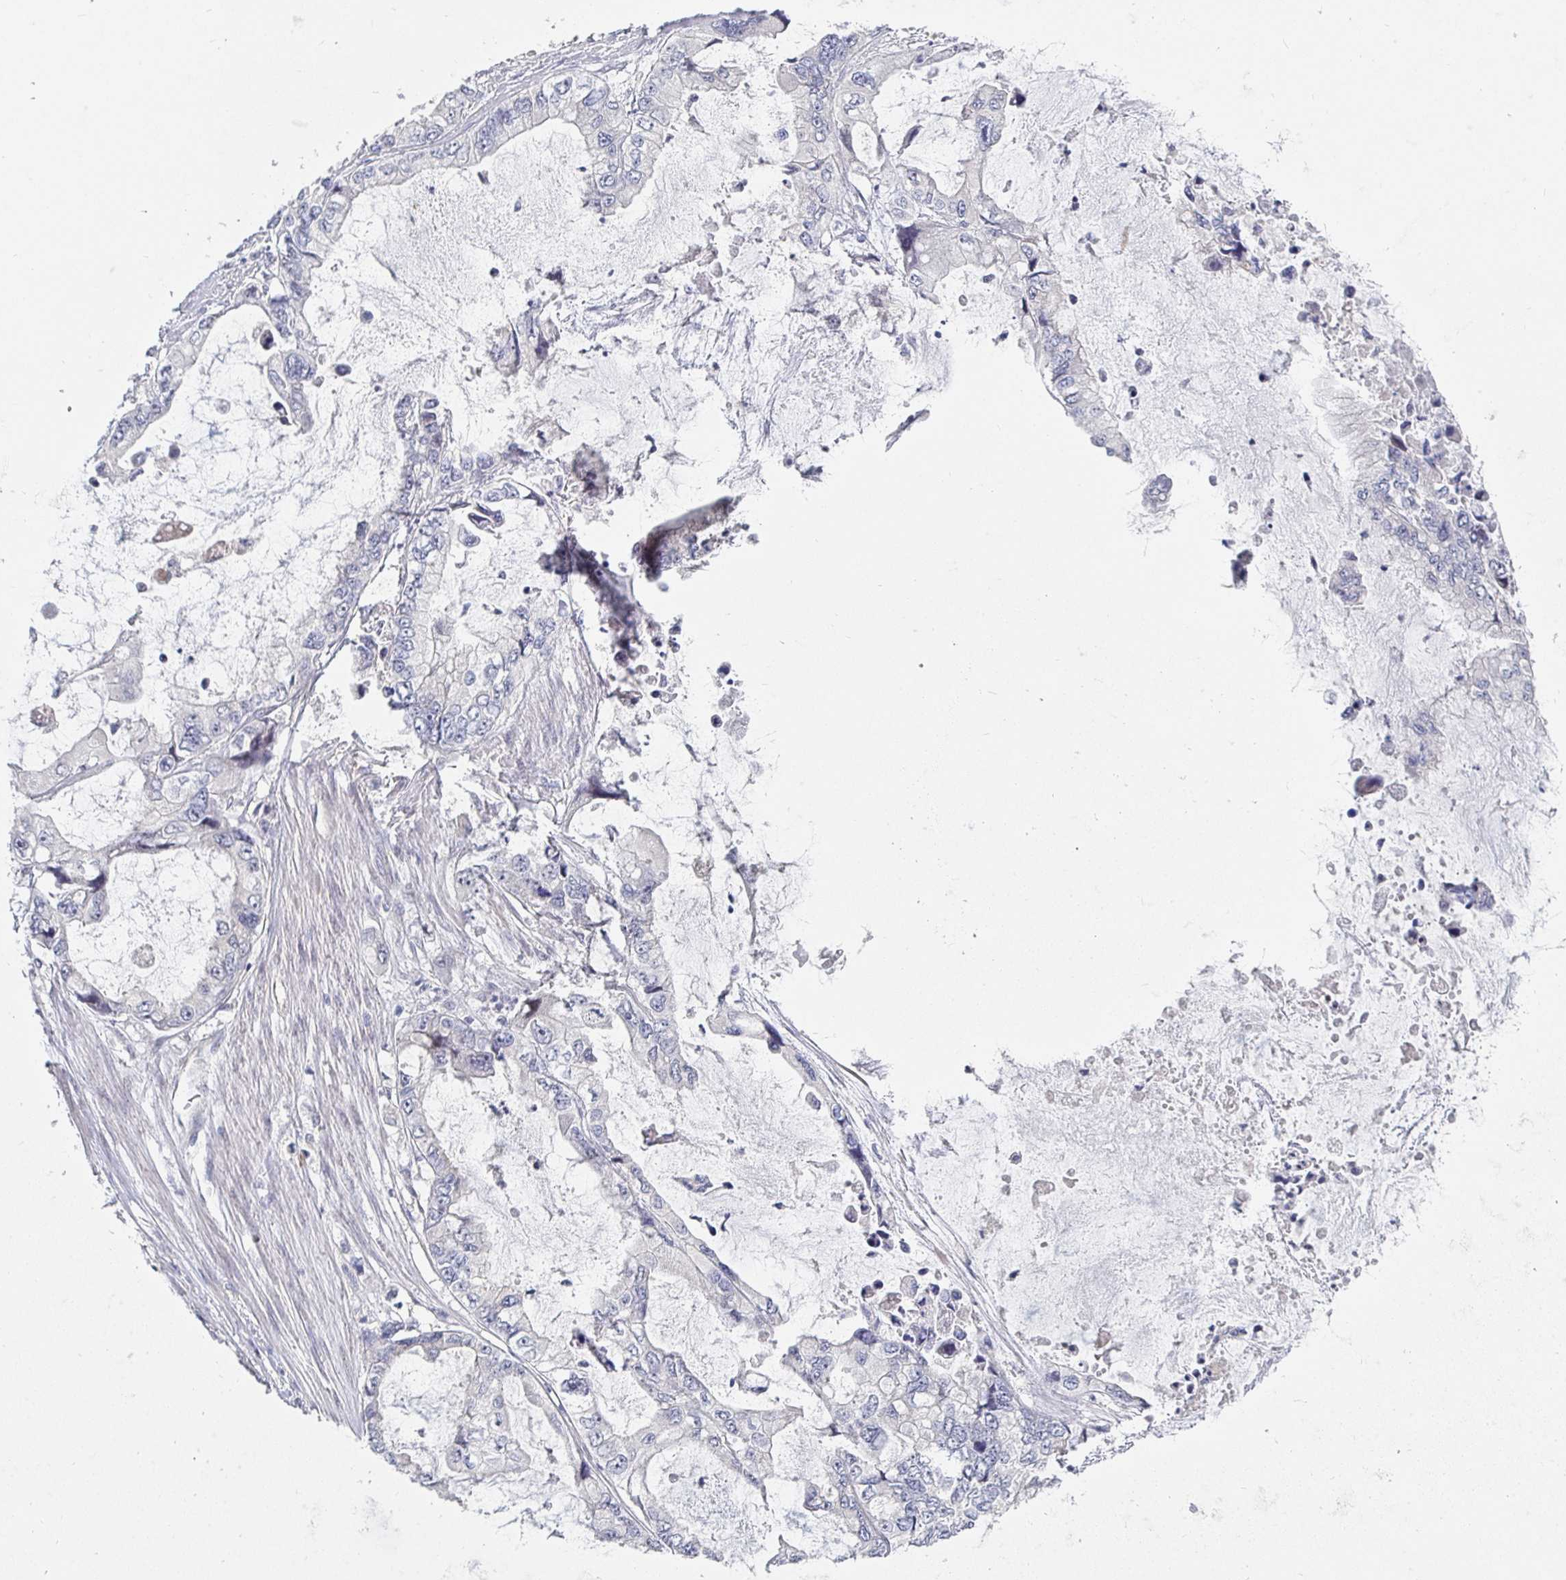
{"staining": {"intensity": "negative", "quantity": "none", "location": "none"}, "tissue": "stomach cancer", "cell_type": "Tumor cells", "image_type": "cancer", "snomed": [{"axis": "morphology", "description": "Adenocarcinoma, NOS"}, {"axis": "topography", "description": "Pancreas"}, {"axis": "topography", "description": "Stomach, upper"}, {"axis": "topography", "description": "Stomach"}], "caption": "DAB immunohistochemical staining of adenocarcinoma (stomach) reveals no significant staining in tumor cells.", "gene": "MEIS1", "patient": {"sex": "male", "age": 77}}